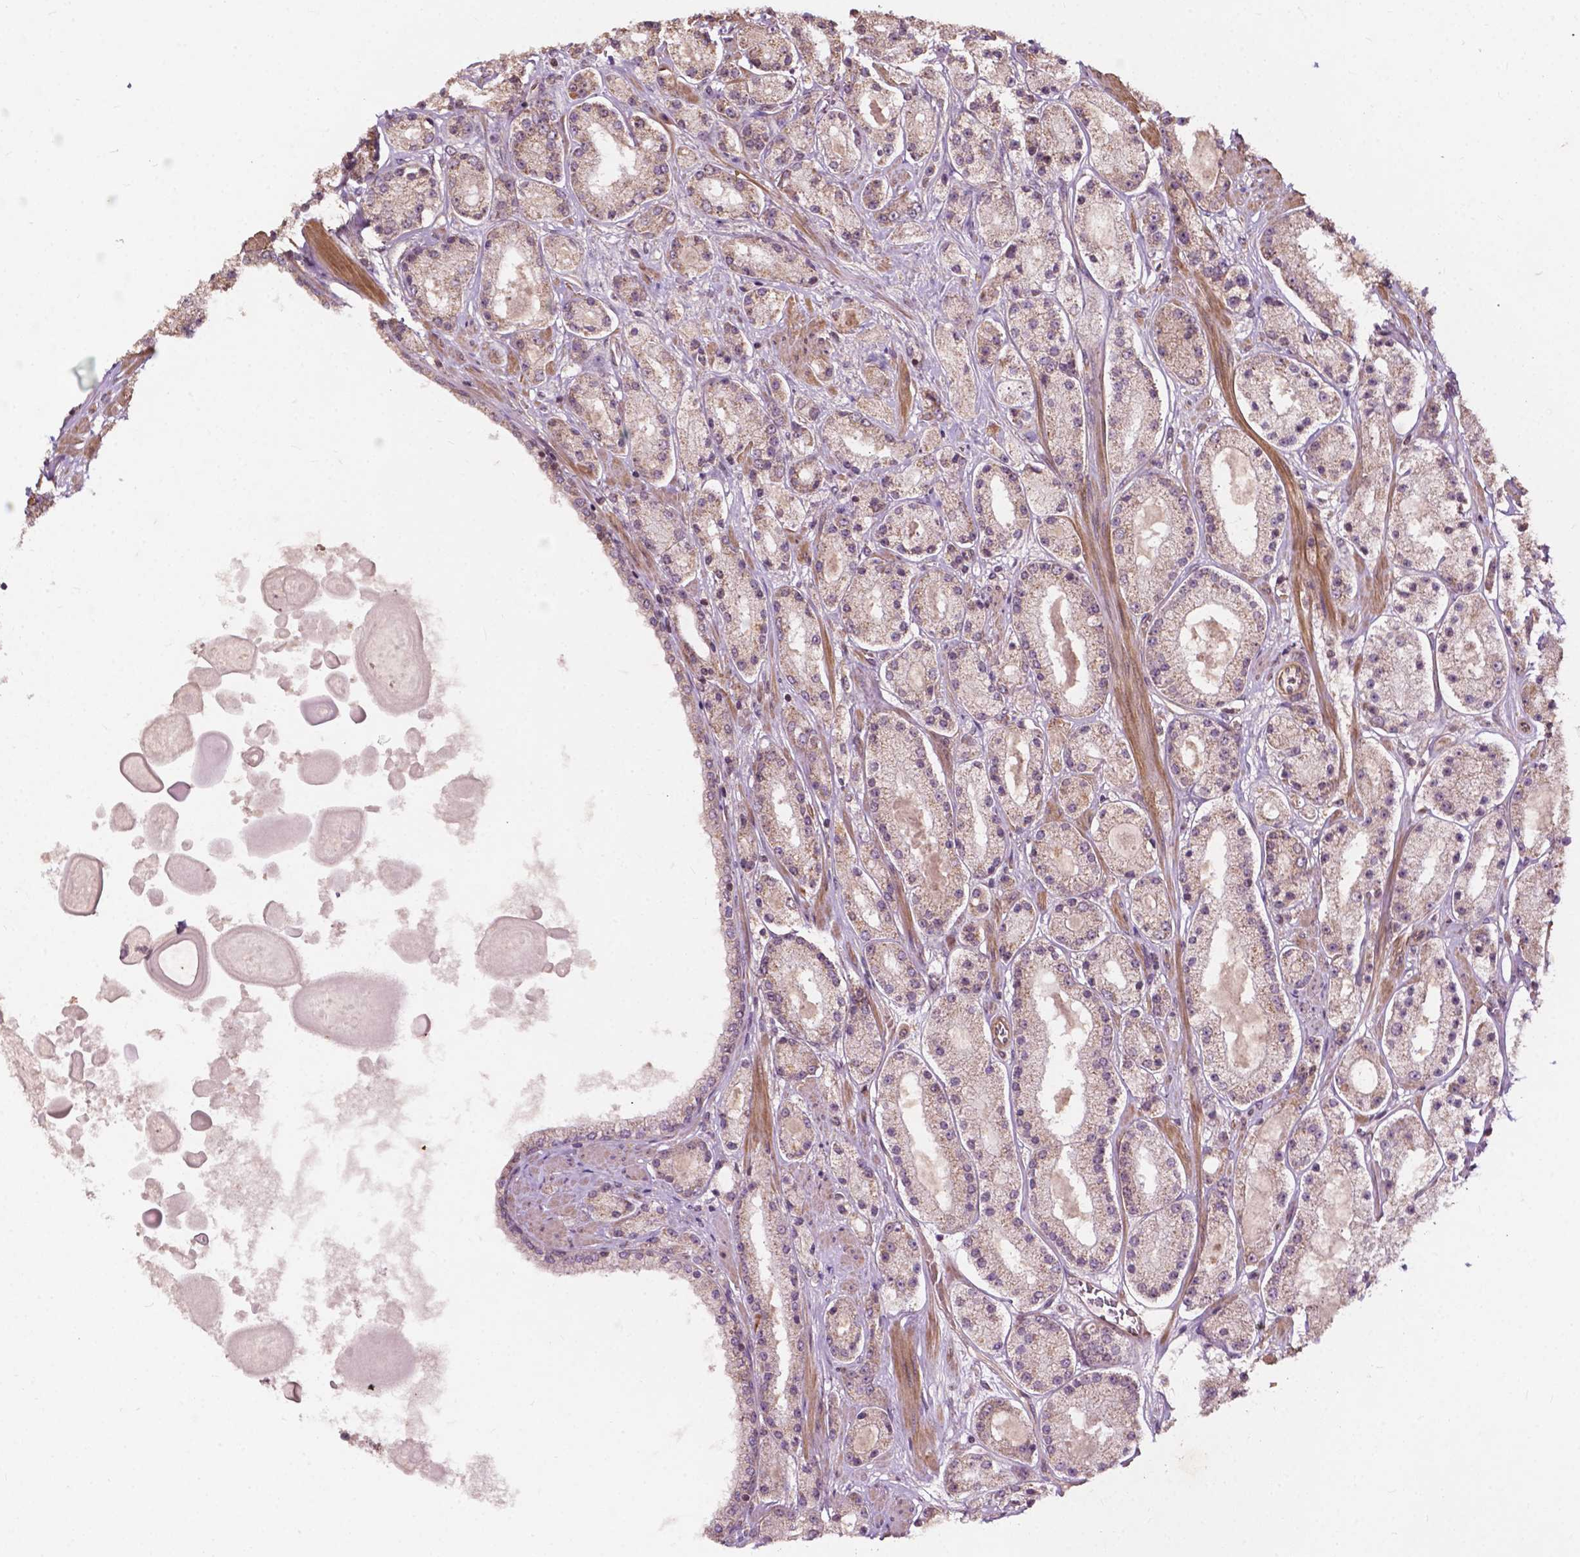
{"staining": {"intensity": "weak", "quantity": "25%-75%", "location": "cytoplasmic/membranous"}, "tissue": "prostate cancer", "cell_type": "Tumor cells", "image_type": "cancer", "snomed": [{"axis": "morphology", "description": "Adenocarcinoma, High grade"}, {"axis": "topography", "description": "Prostate"}], "caption": "Human prostate cancer stained with a brown dye demonstrates weak cytoplasmic/membranous positive positivity in approximately 25%-75% of tumor cells.", "gene": "CDC42BPA", "patient": {"sex": "male", "age": 67}}